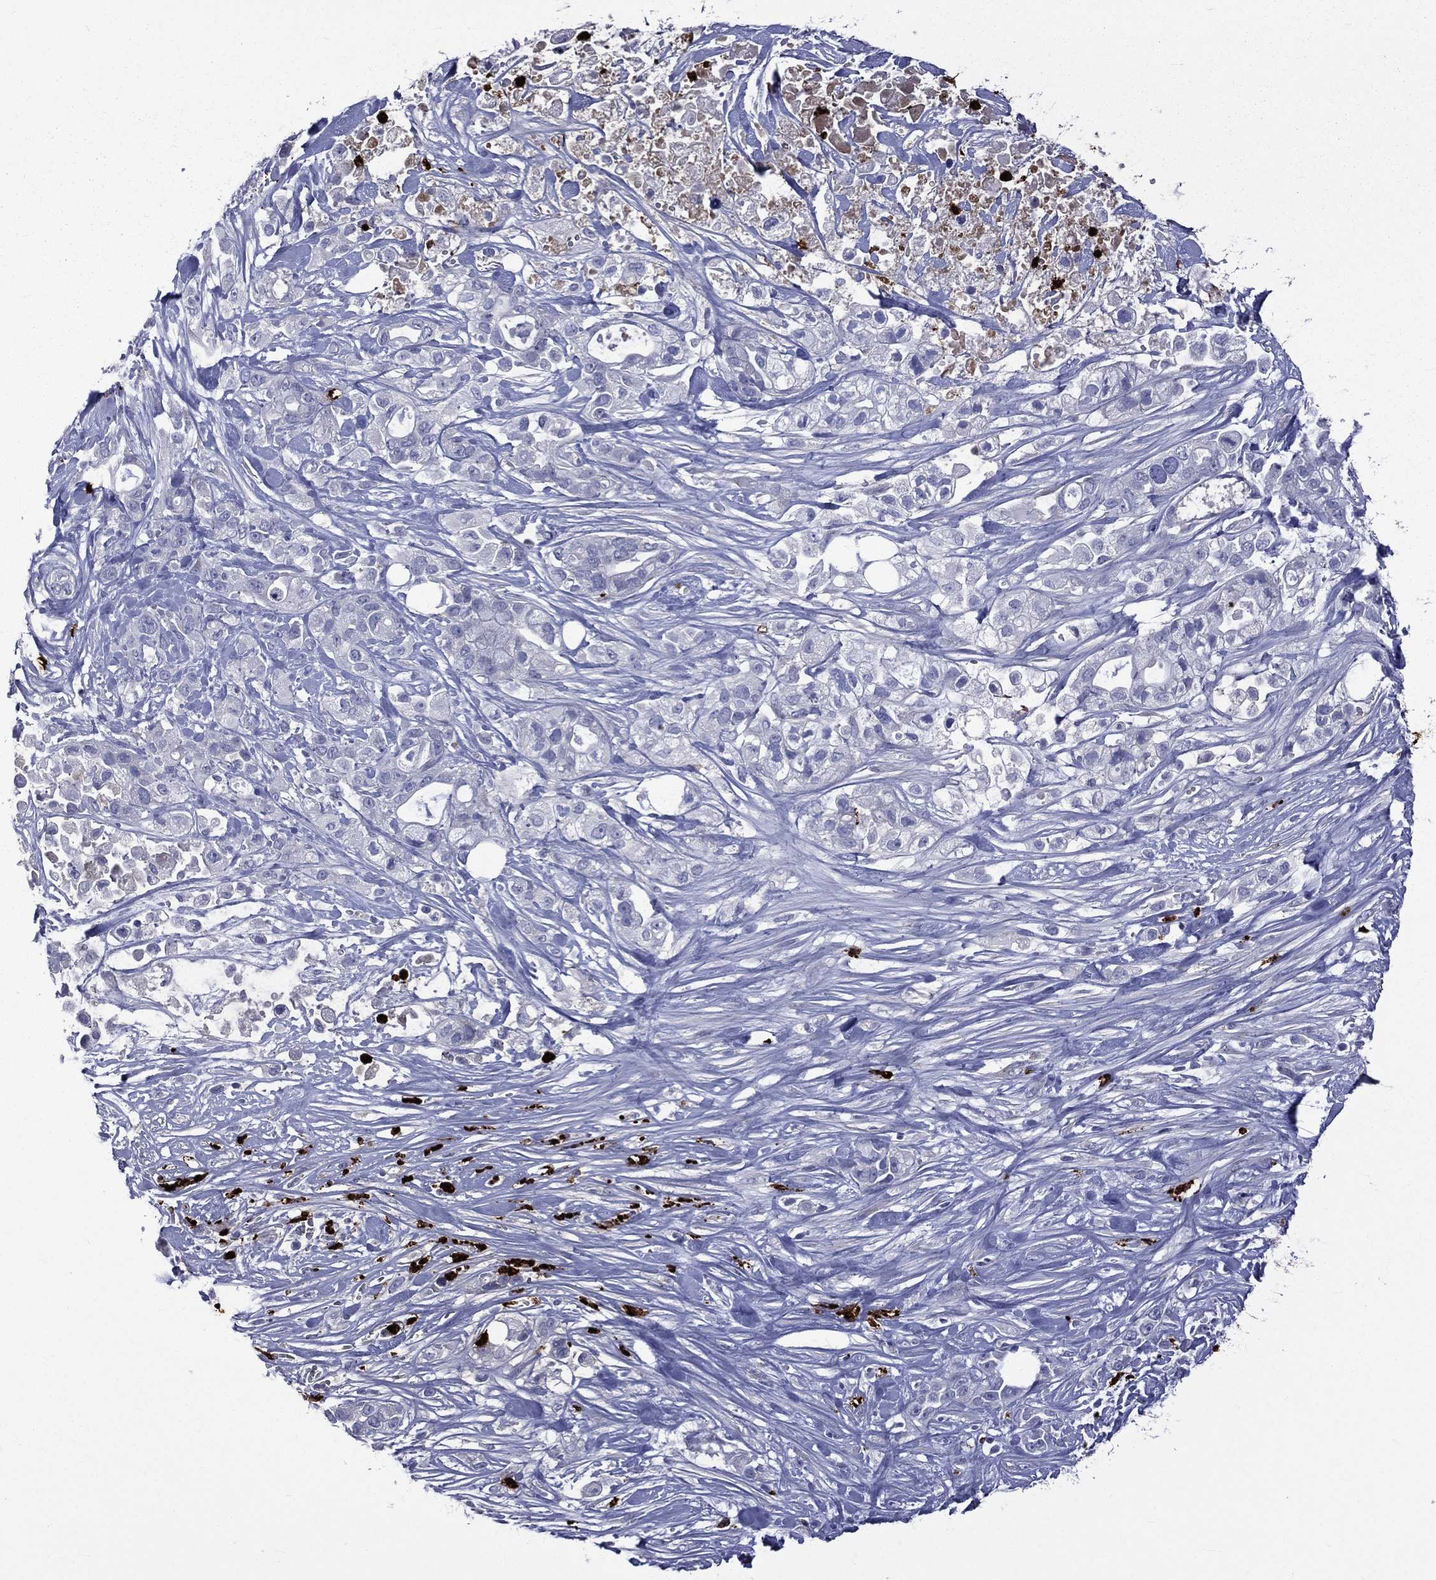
{"staining": {"intensity": "negative", "quantity": "none", "location": "none"}, "tissue": "pancreatic cancer", "cell_type": "Tumor cells", "image_type": "cancer", "snomed": [{"axis": "morphology", "description": "Adenocarcinoma, NOS"}, {"axis": "topography", "description": "Pancreas"}], "caption": "Pancreatic cancer (adenocarcinoma) stained for a protein using immunohistochemistry (IHC) displays no staining tumor cells.", "gene": "ELANE", "patient": {"sex": "male", "age": 44}}